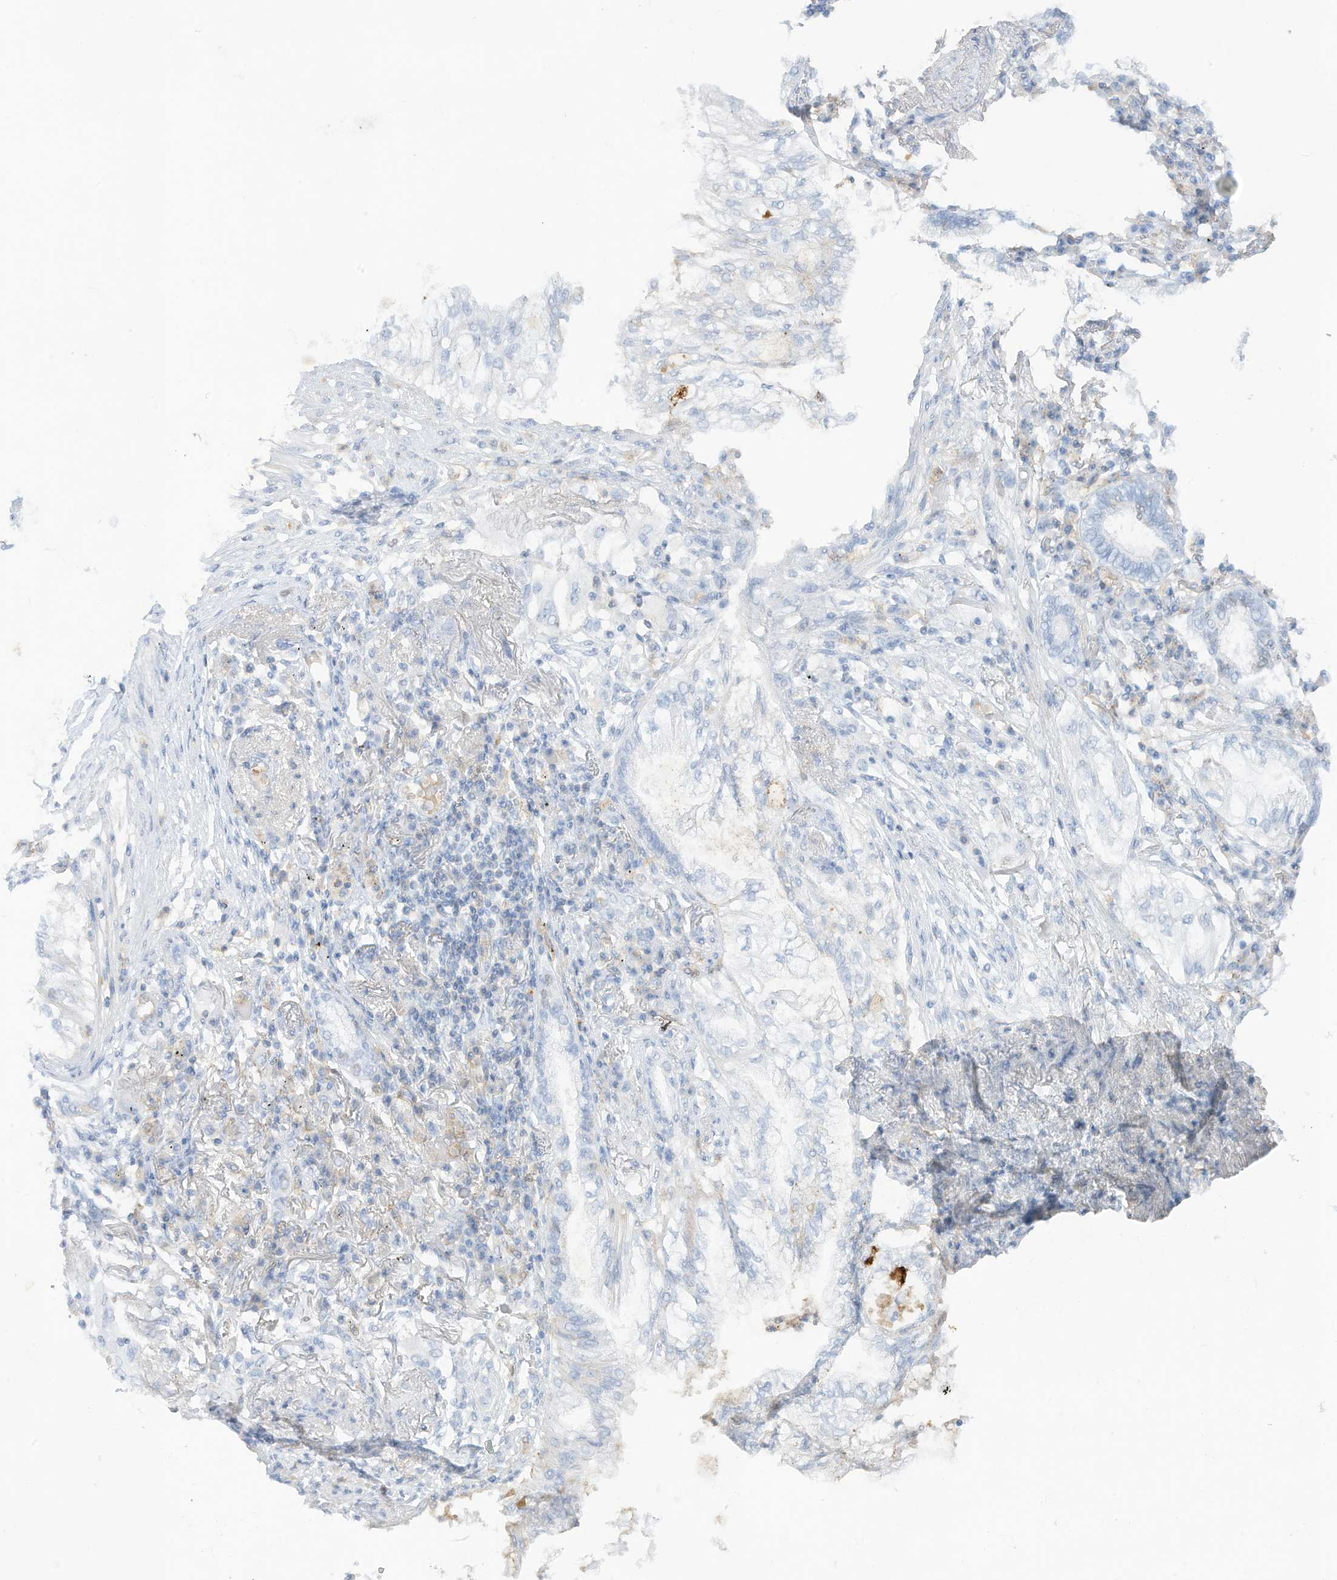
{"staining": {"intensity": "negative", "quantity": "none", "location": "none"}, "tissue": "lung cancer", "cell_type": "Tumor cells", "image_type": "cancer", "snomed": [{"axis": "morphology", "description": "Adenocarcinoma, NOS"}, {"axis": "topography", "description": "Lung"}], "caption": "The micrograph demonstrates no significant staining in tumor cells of lung cancer. Brightfield microscopy of immunohistochemistry (IHC) stained with DAB (3,3'-diaminobenzidine) (brown) and hematoxylin (blue), captured at high magnification.", "gene": "HSD17B13", "patient": {"sex": "female", "age": 70}}